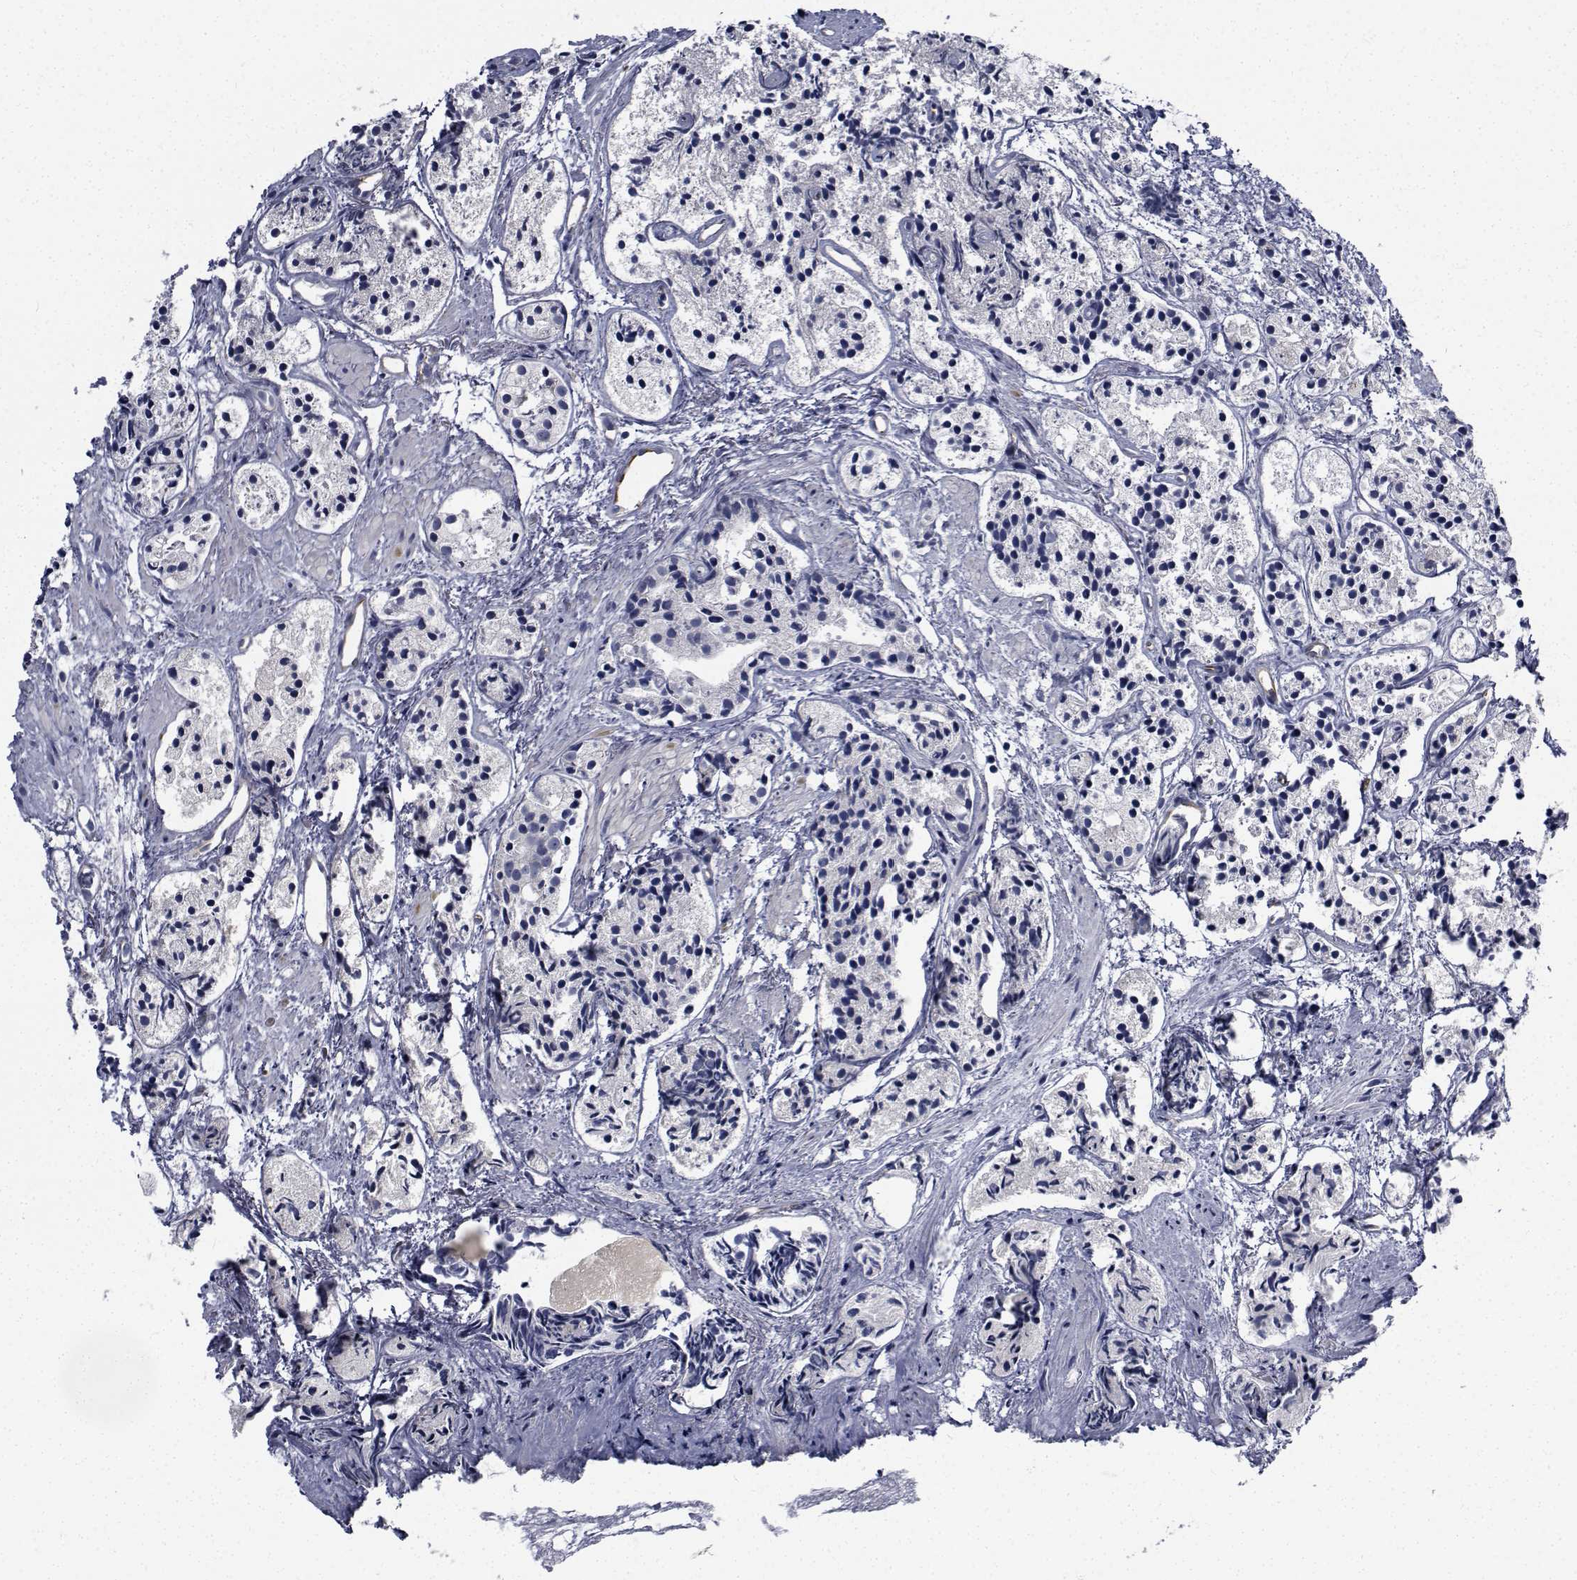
{"staining": {"intensity": "negative", "quantity": "none", "location": "none"}, "tissue": "prostate cancer", "cell_type": "Tumor cells", "image_type": "cancer", "snomed": [{"axis": "morphology", "description": "Adenocarcinoma, High grade"}, {"axis": "topography", "description": "Prostate"}], "caption": "Immunohistochemistry histopathology image of human prostate high-grade adenocarcinoma stained for a protein (brown), which shows no expression in tumor cells. (Stains: DAB (3,3'-diaminobenzidine) IHC with hematoxylin counter stain, Microscopy: brightfield microscopy at high magnification).", "gene": "TTBK1", "patient": {"sex": "male", "age": 85}}